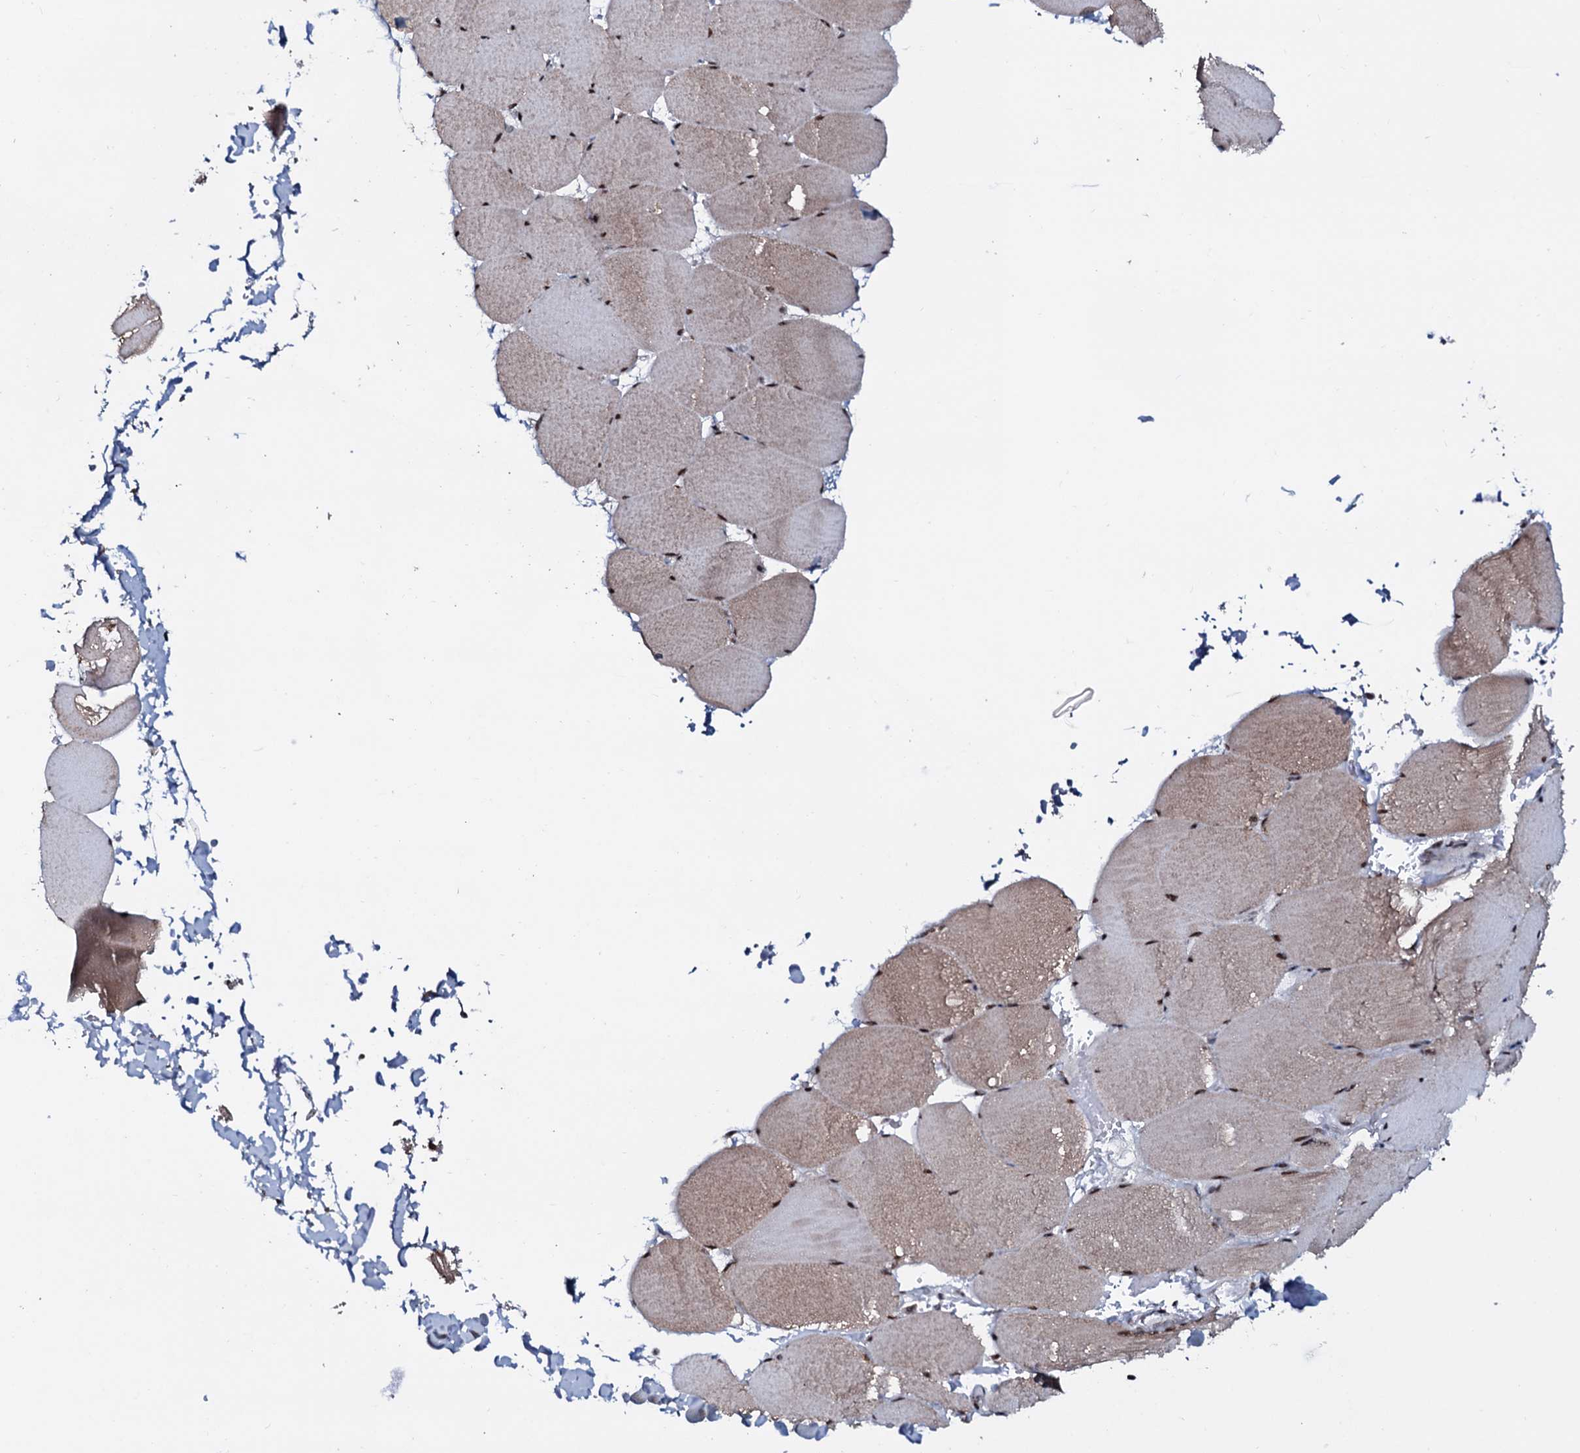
{"staining": {"intensity": "moderate", "quantity": ">75%", "location": "cytoplasmic/membranous,nuclear"}, "tissue": "skeletal muscle", "cell_type": "Myocytes", "image_type": "normal", "snomed": [{"axis": "morphology", "description": "Normal tissue, NOS"}, {"axis": "topography", "description": "Skeletal muscle"}, {"axis": "topography", "description": "Head-Neck"}], "caption": "This histopathology image shows benign skeletal muscle stained with IHC to label a protein in brown. The cytoplasmic/membranous,nuclear of myocytes show moderate positivity for the protein. Nuclei are counter-stained blue.", "gene": "PRPF18", "patient": {"sex": "male", "age": 66}}